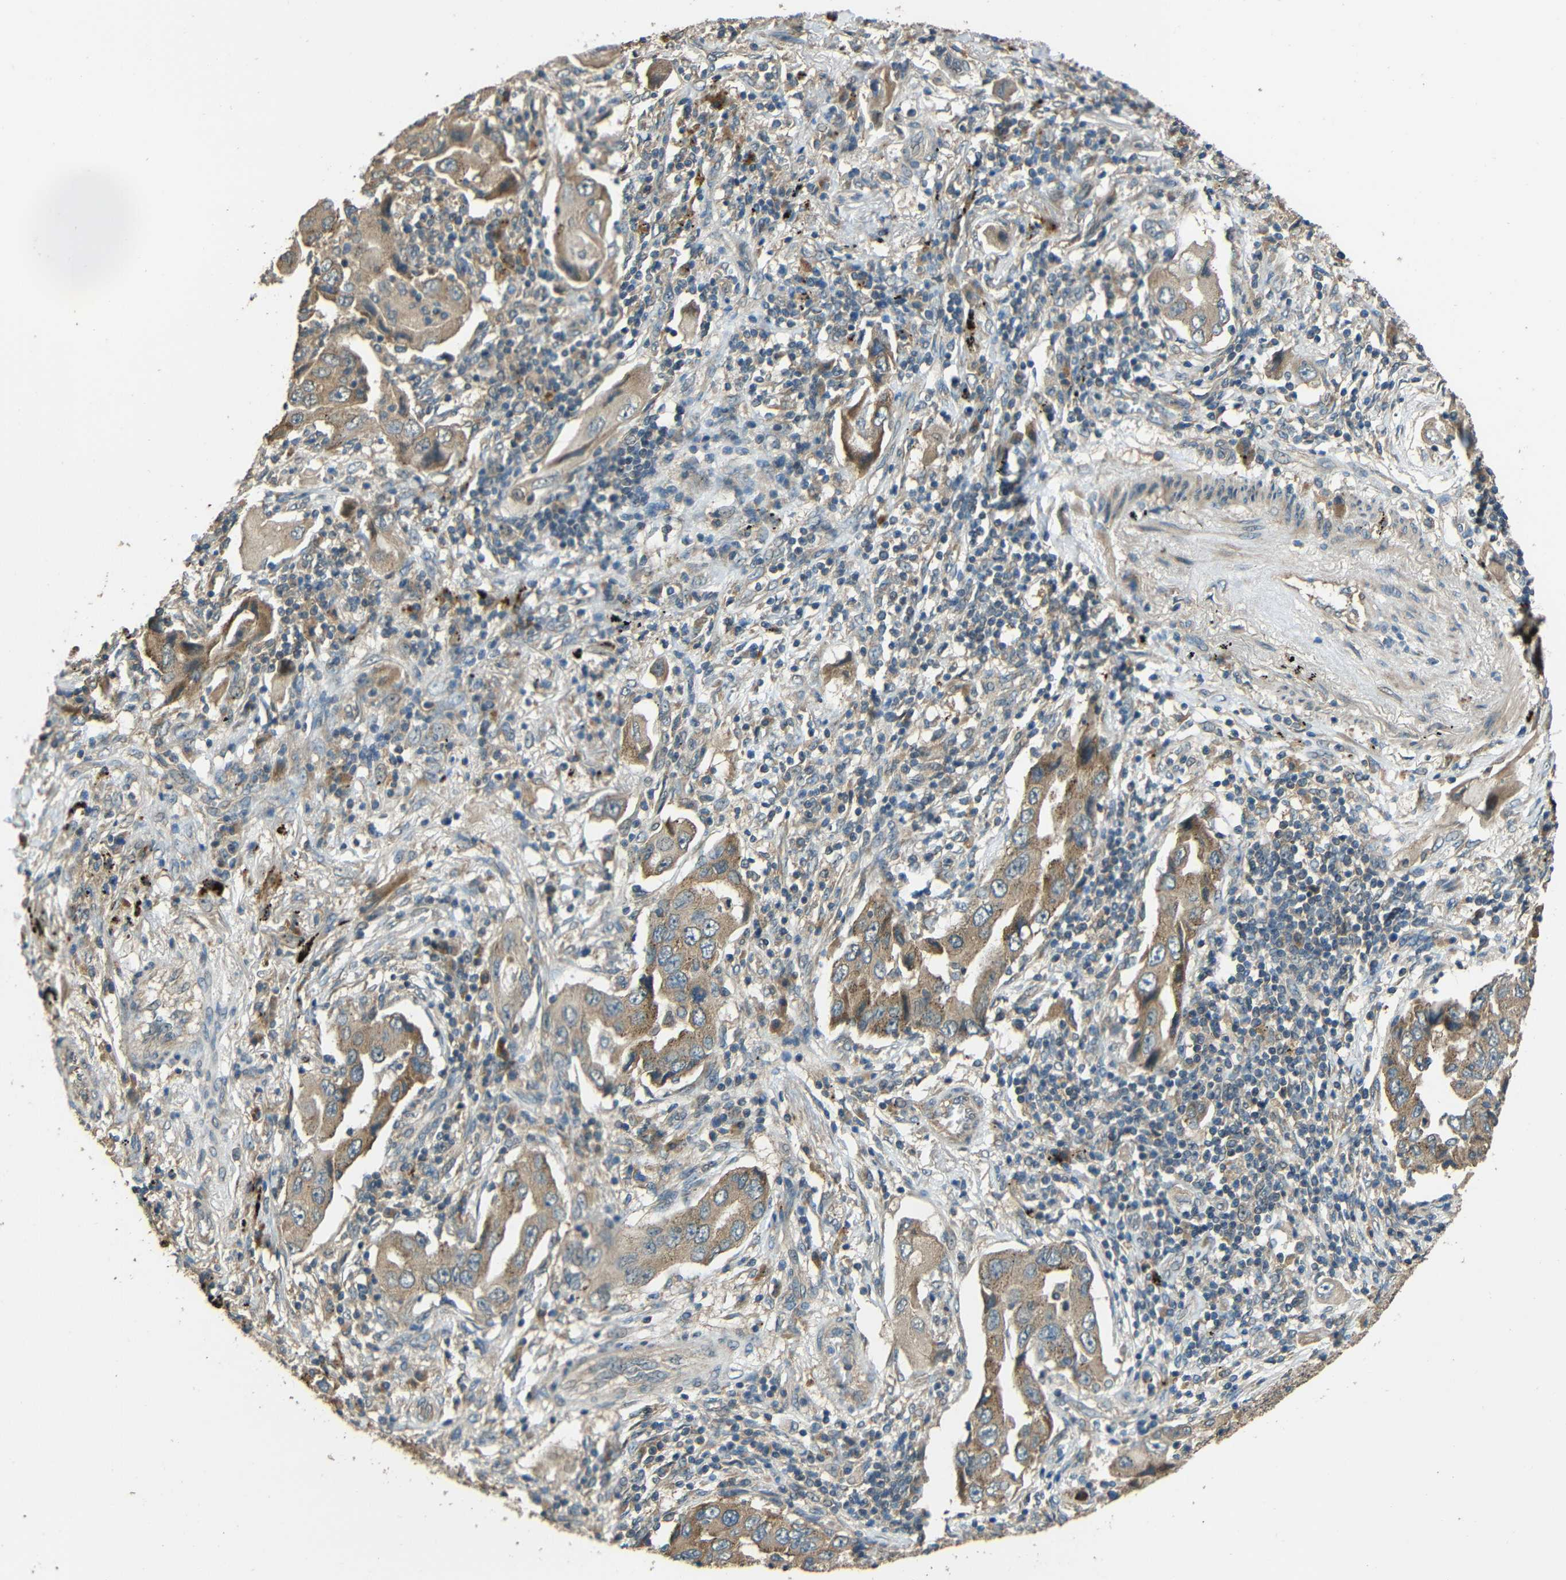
{"staining": {"intensity": "weak", "quantity": ">75%", "location": "cytoplasmic/membranous"}, "tissue": "lung cancer", "cell_type": "Tumor cells", "image_type": "cancer", "snomed": [{"axis": "morphology", "description": "Adenocarcinoma, NOS"}, {"axis": "topography", "description": "Lung"}], "caption": "The photomicrograph exhibits staining of lung adenocarcinoma, revealing weak cytoplasmic/membranous protein expression (brown color) within tumor cells.", "gene": "ACACA", "patient": {"sex": "female", "age": 65}}